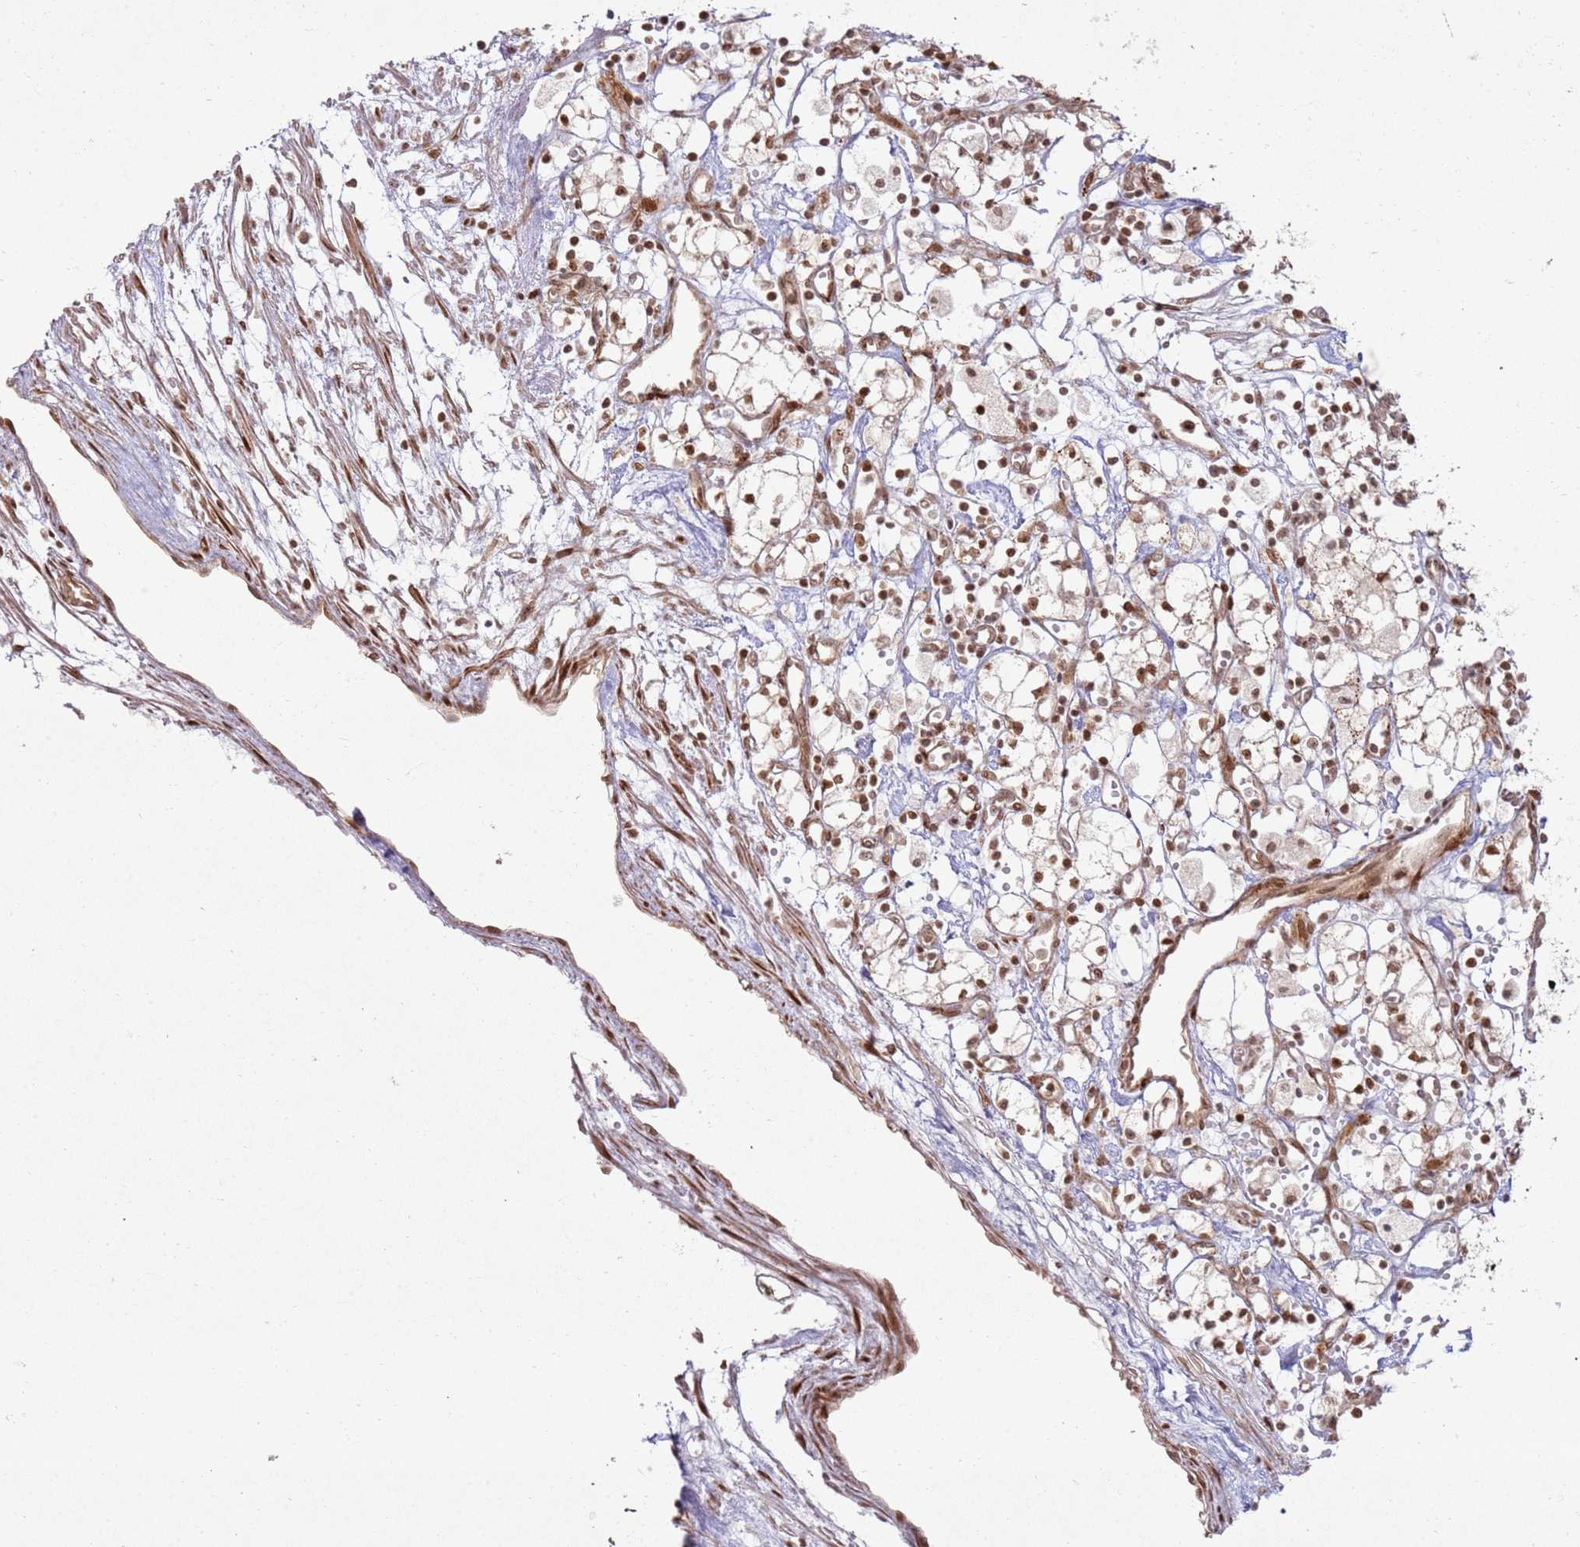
{"staining": {"intensity": "moderate", "quantity": ">75%", "location": "cytoplasmic/membranous,nuclear"}, "tissue": "renal cancer", "cell_type": "Tumor cells", "image_type": "cancer", "snomed": [{"axis": "morphology", "description": "Adenocarcinoma, NOS"}, {"axis": "topography", "description": "Kidney"}], "caption": "Immunohistochemistry image of neoplastic tissue: renal adenocarcinoma stained using immunohistochemistry (IHC) reveals medium levels of moderate protein expression localized specifically in the cytoplasmic/membranous and nuclear of tumor cells, appearing as a cytoplasmic/membranous and nuclear brown color.", "gene": "KLHL36", "patient": {"sex": "male", "age": 59}}